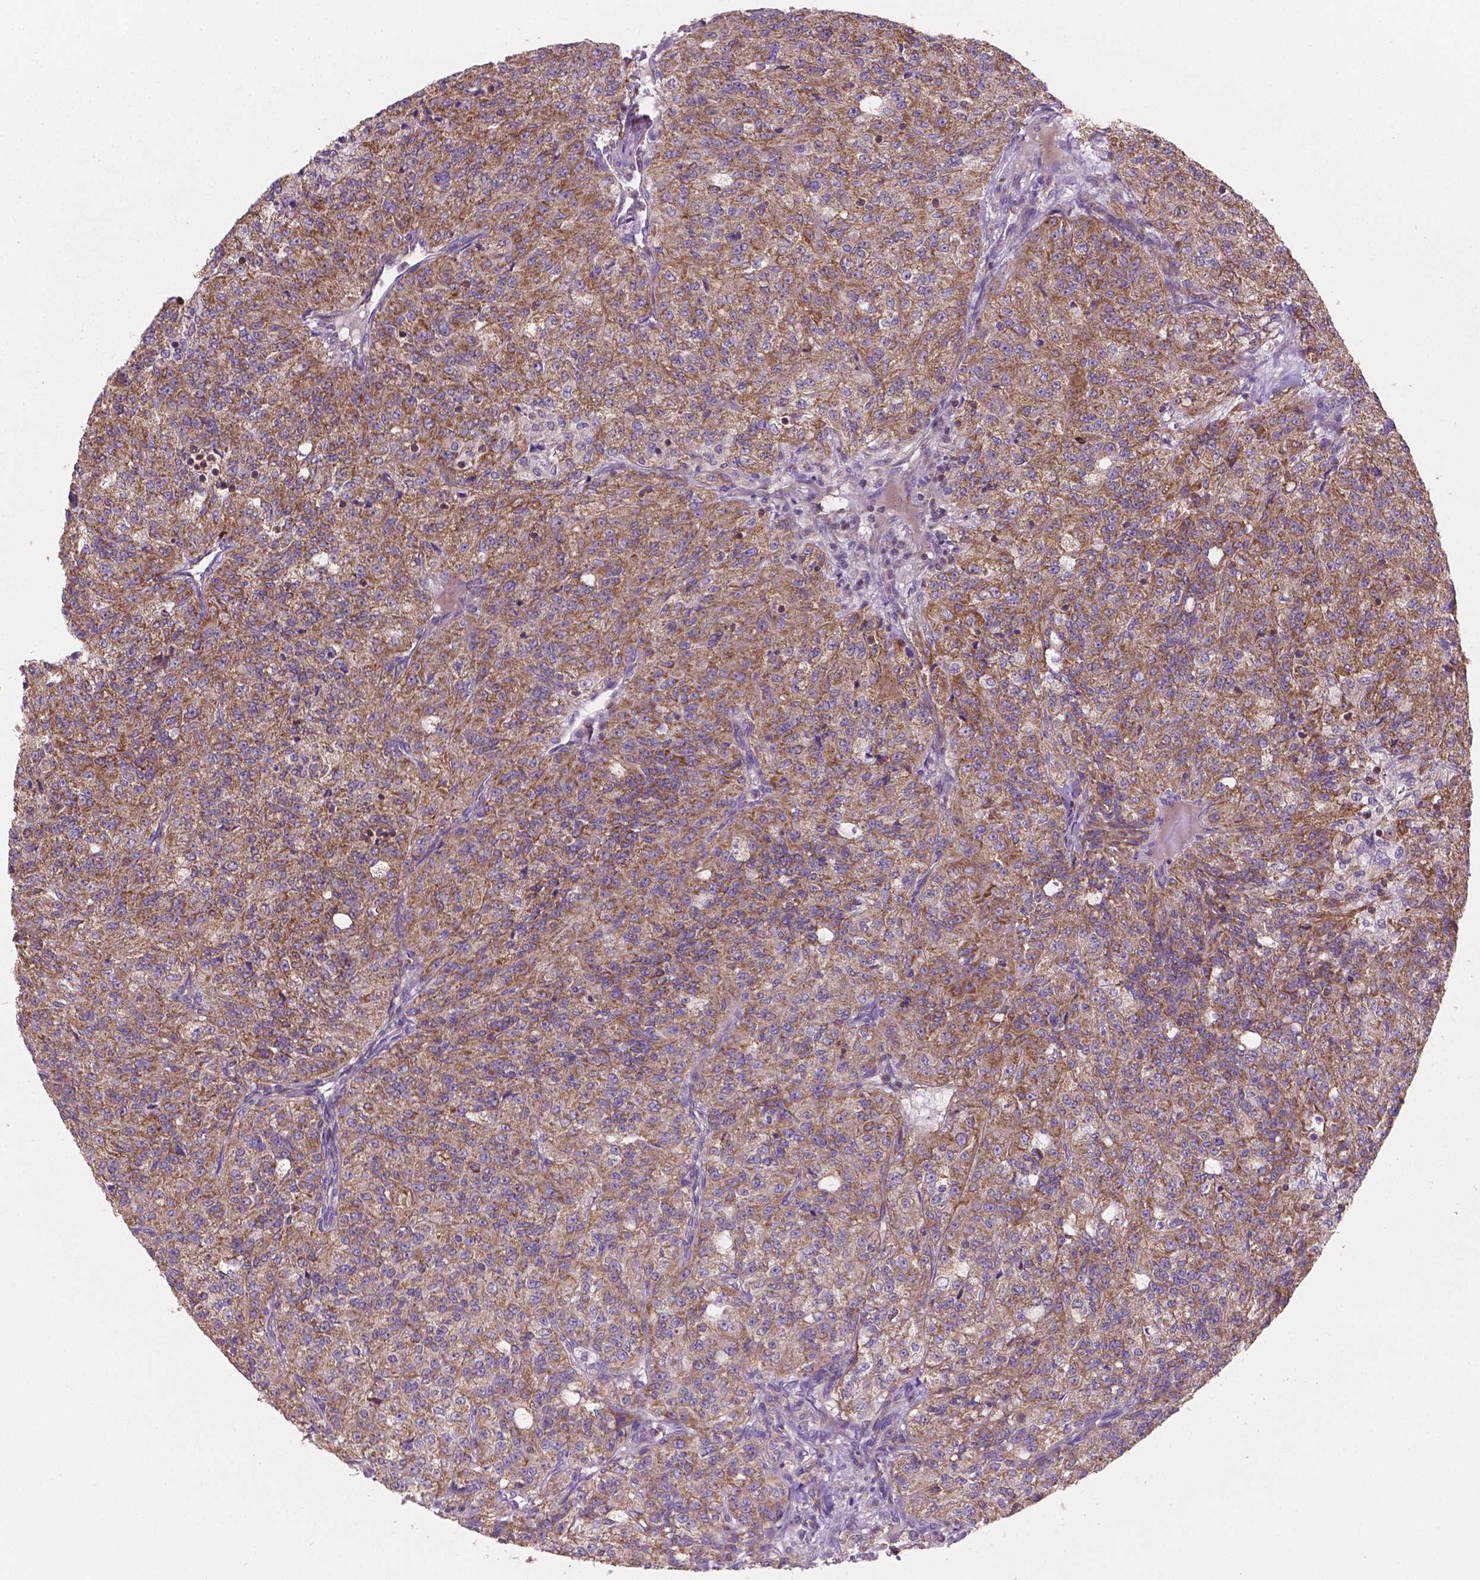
{"staining": {"intensity": "moderate", "quantity": ">75%", "location": "cytoplasmic/membranous"}, "tissue": "renal cancer", "cell_type": "Tumor cells", "image_type": "cancer", "snomed": [{"axis": "morphology", "description": "Adenocarcinoma, NOS"}, {"axis": "topography", "description": "Kidney"}], "caption": "Moderate cytoplasmic/membranous positivity for a protein is appreciated in approximately >75% of tumor cells of renal adenocarcinoma using immunohistochemistry (IHC).", "gene": "TCAF1", "patient": {"sex": "female", "age": 63}}